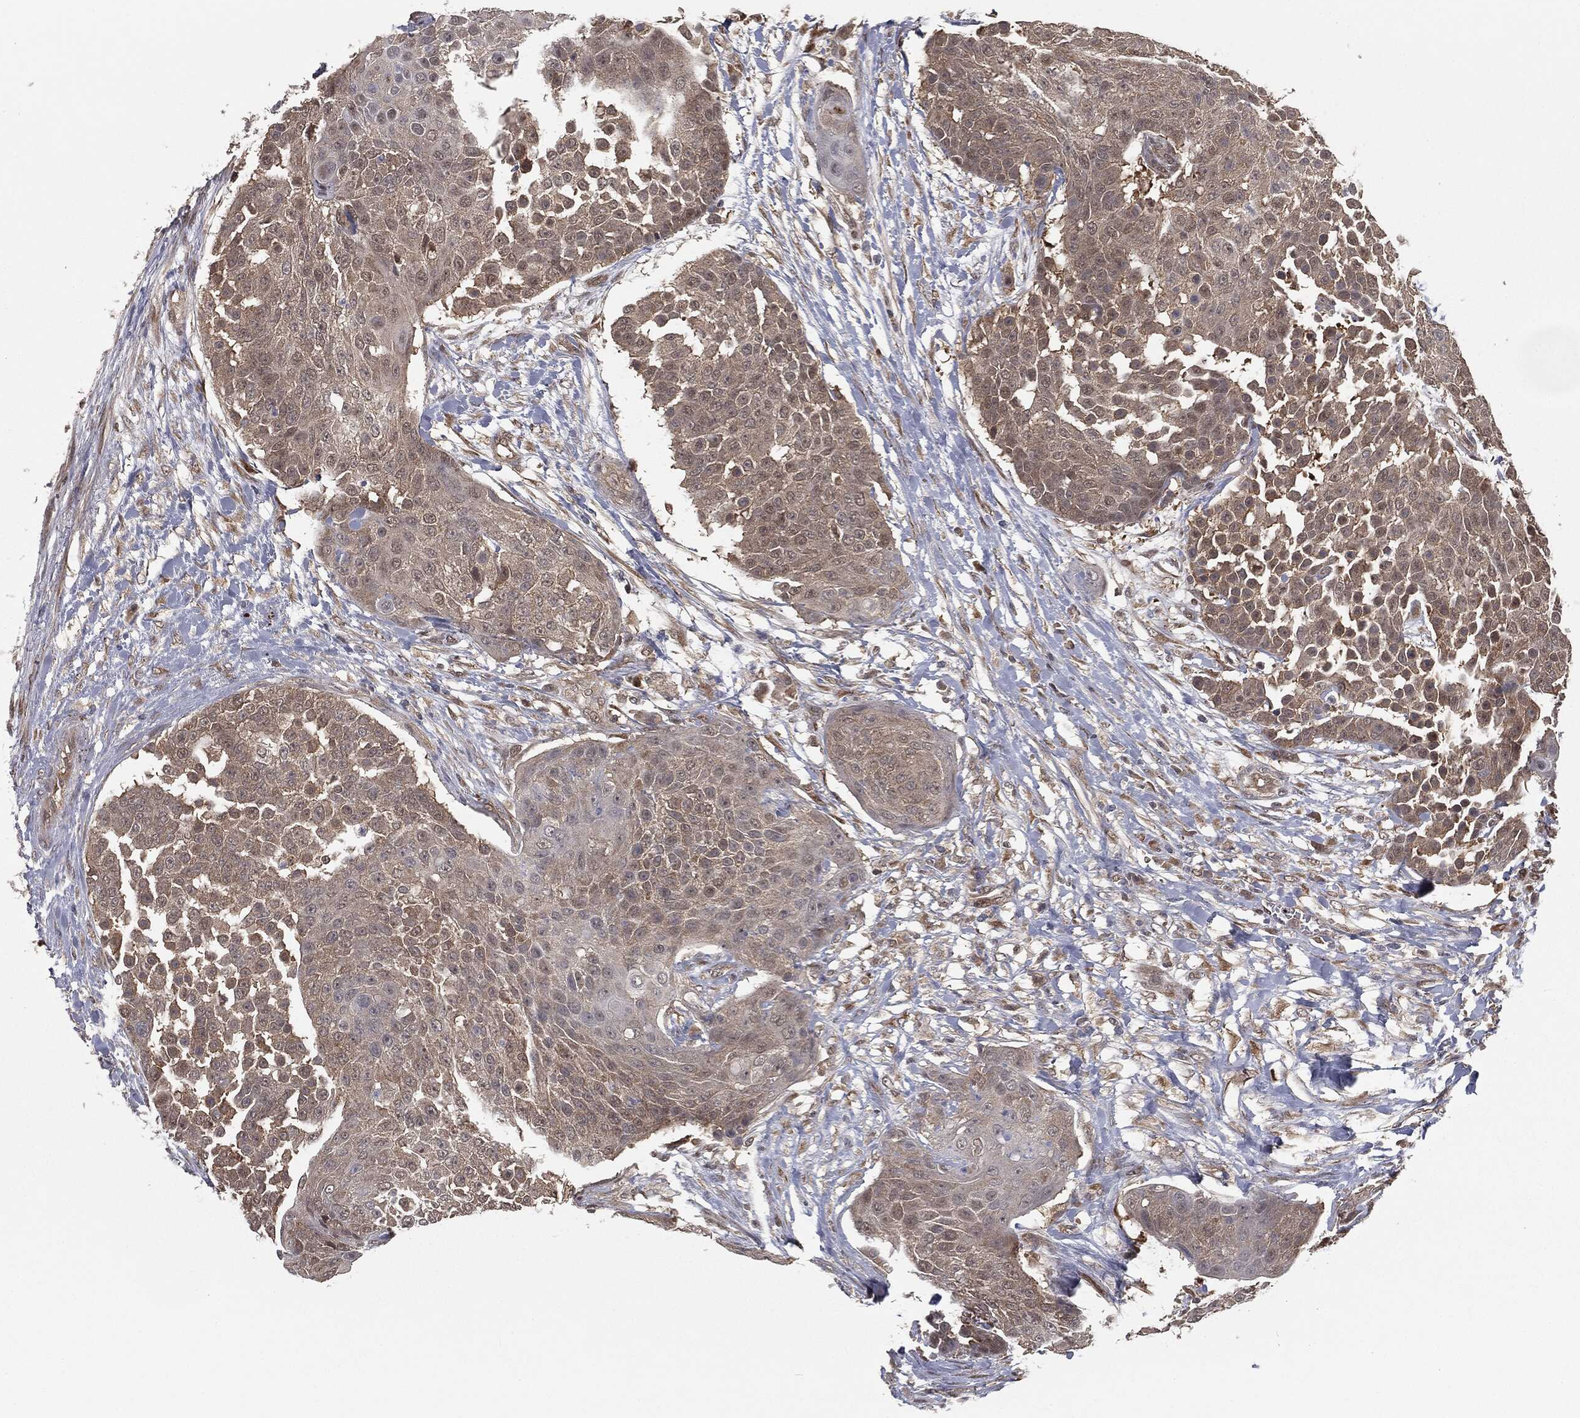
{"staining": {"intensity": "moderate", "quantity": "<25%", "location": "cytoplasmic/membranous,nuclear"}, "tissue": "urothelial cancer", "cell_type": "Tumor cells", "image_type": "cancer", "snomed": [{"axis": "morphology", "description": "Urothelial carcinoma, High grade"}, {"axis": "topography", "description": "Urinary bladder"}], "caption": "High-power microscopy captured an immunohistochemistry image of high-grade urothelial carcinoma, revealing moderate cytoplasmic/membranous and nuclear positivity in about <25% of tumor cells.", "gene": "FBXO7", "patient": {"sex": "female", "age": 63}}